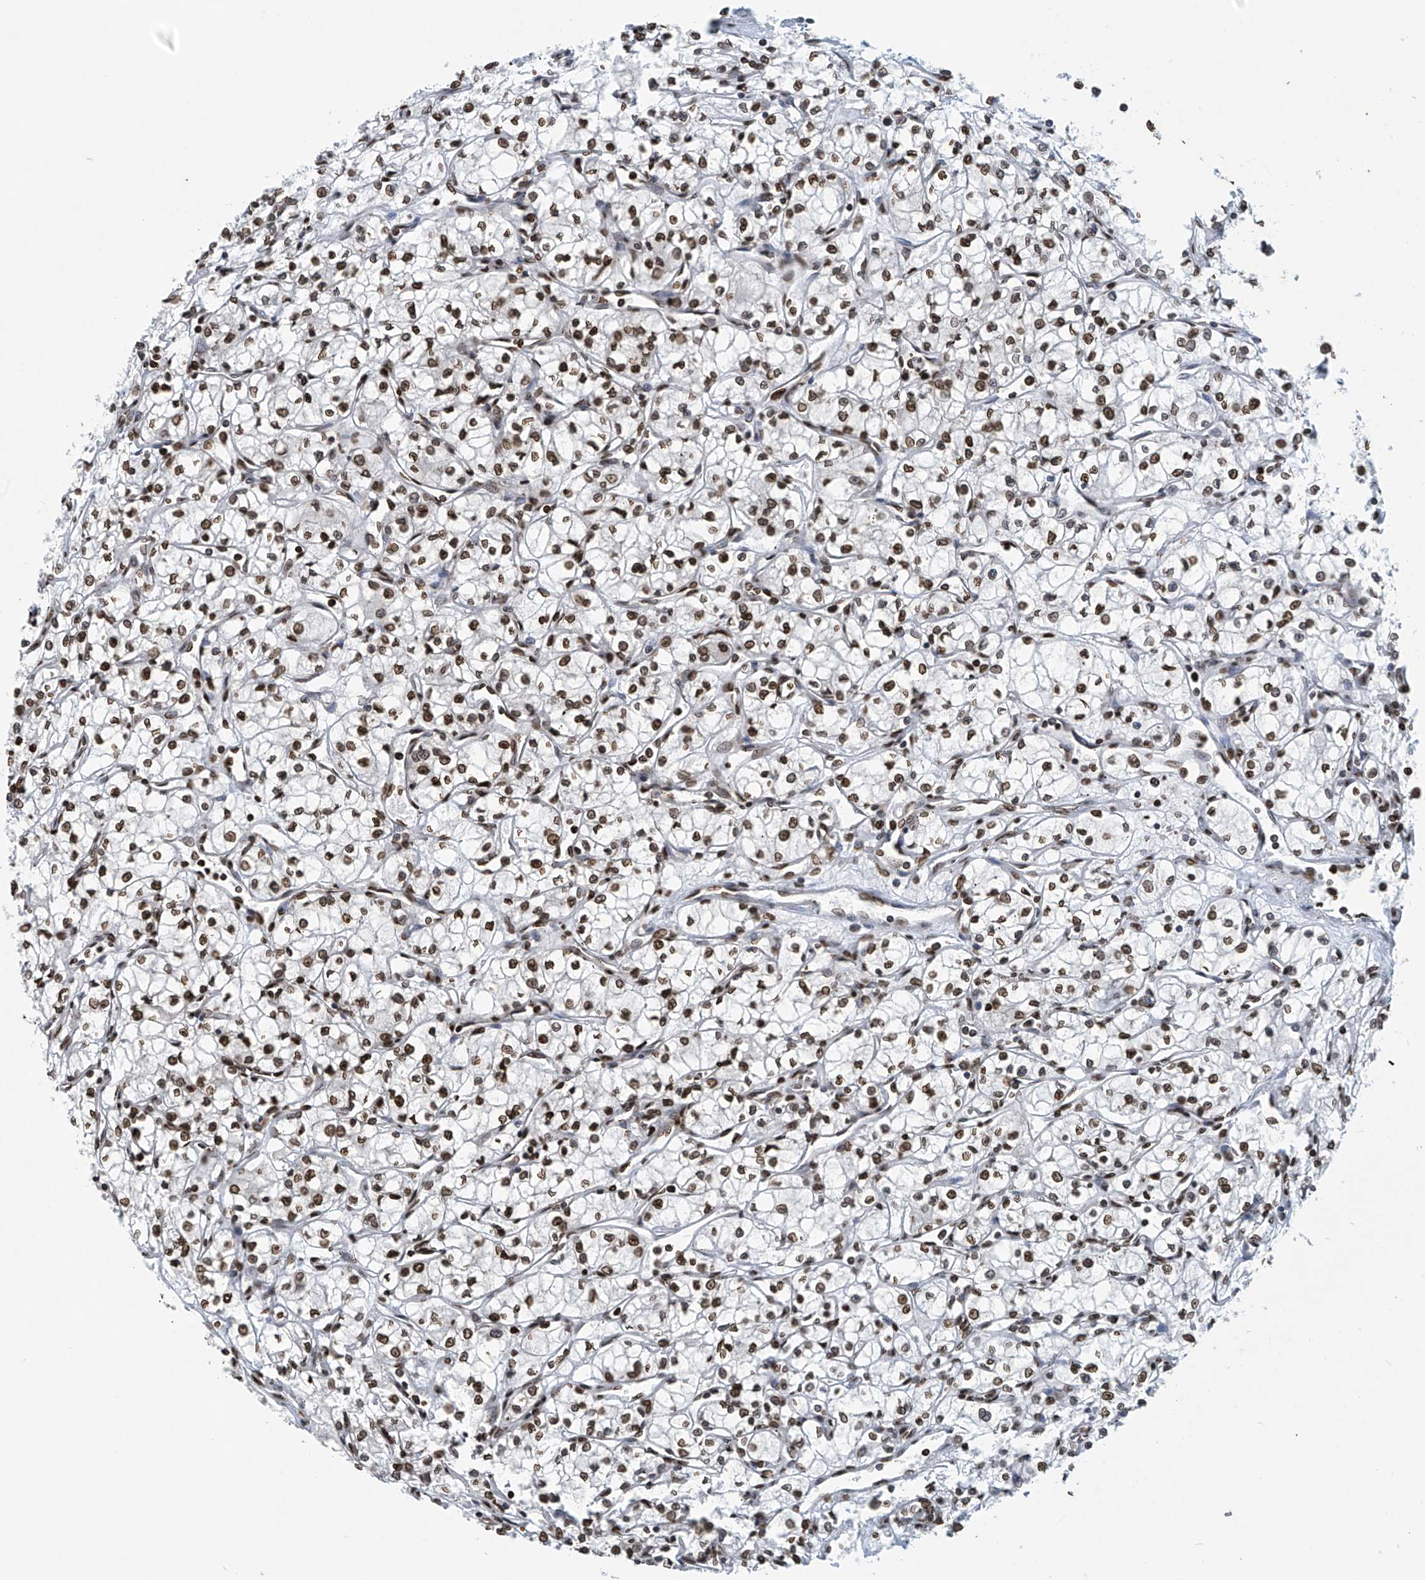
{"staining": {"intensity": "moderate", "quantity": ">75%", "location": "nuclear"}, "tissue": "renal cancer", "cell_type": "Tumor cells", "image_type": "cancer", "snomed": [{"axis": "morphology", "description": "Adenocarcinoma, NOS"}, {"axis": "topography", "description": "Kidney"}], "caption": "Adenocarcinoma (renal) stained with a brown dye demonstrates moderate nuclear positive positivity in approximately >75% of tumor cells.", "gene": "DPPA2", "patient": {"sex": "male", "age": 59}}